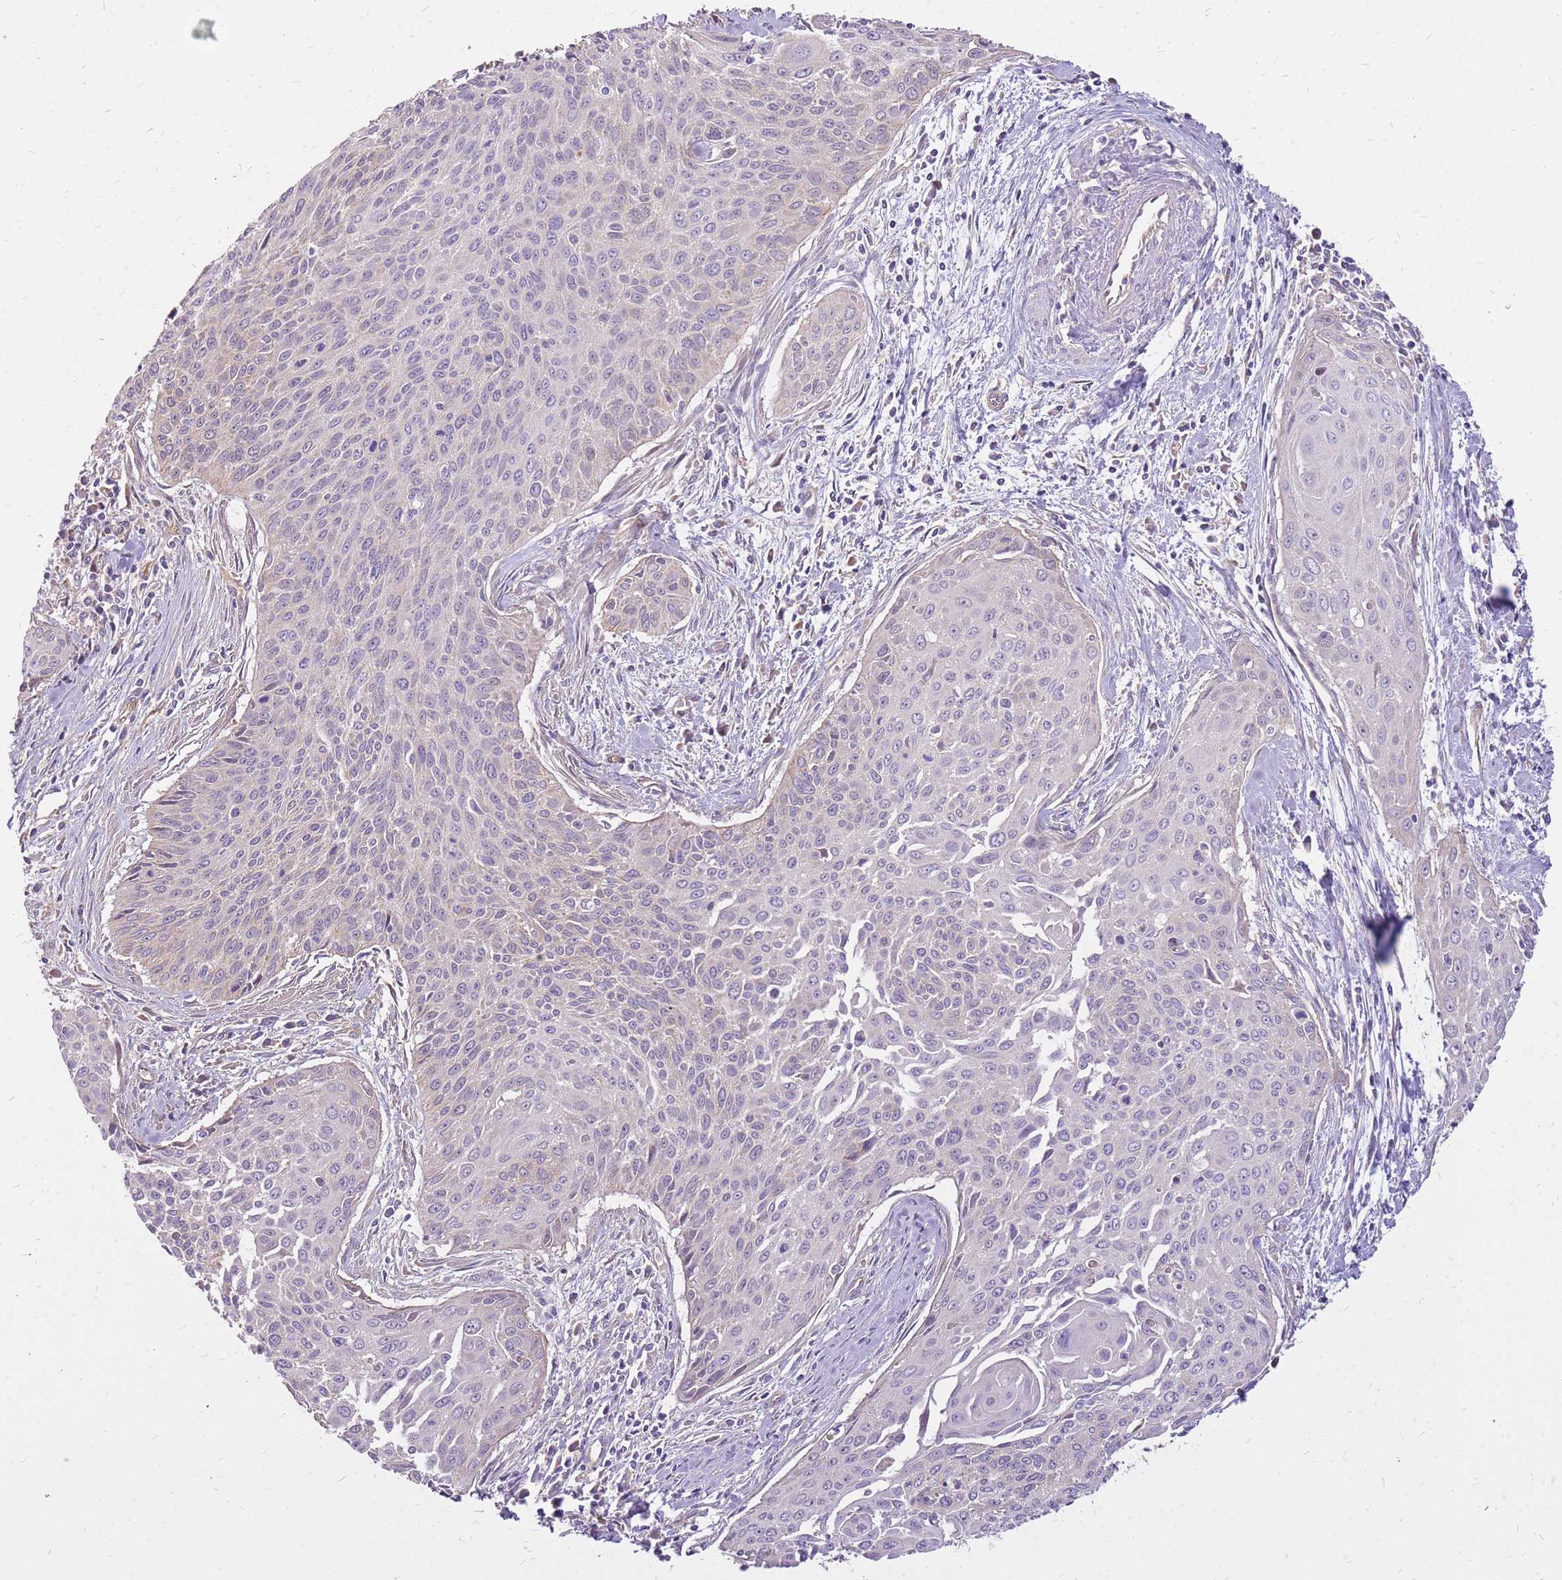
{"staining": {"intensity": "weak", "quantity": "25%-75%", "location": "cytoplasmic/membranous"}, "tissue": "cervical cancer", "cell_type": "Tumor cells", "image_type": "cancer", "snomed": [{"axis": "morphology", "description": "Squamous cell carcinoma, NOS"}, {"axis": "topography", "description": "Cervix"}], "caption": "Squamous cell carcinoma (cervical) stained with a protein marker reveals weak staining in tumor cells.", "gene": "WASHC4", "patient": {"sex": "female", "age": 55}}